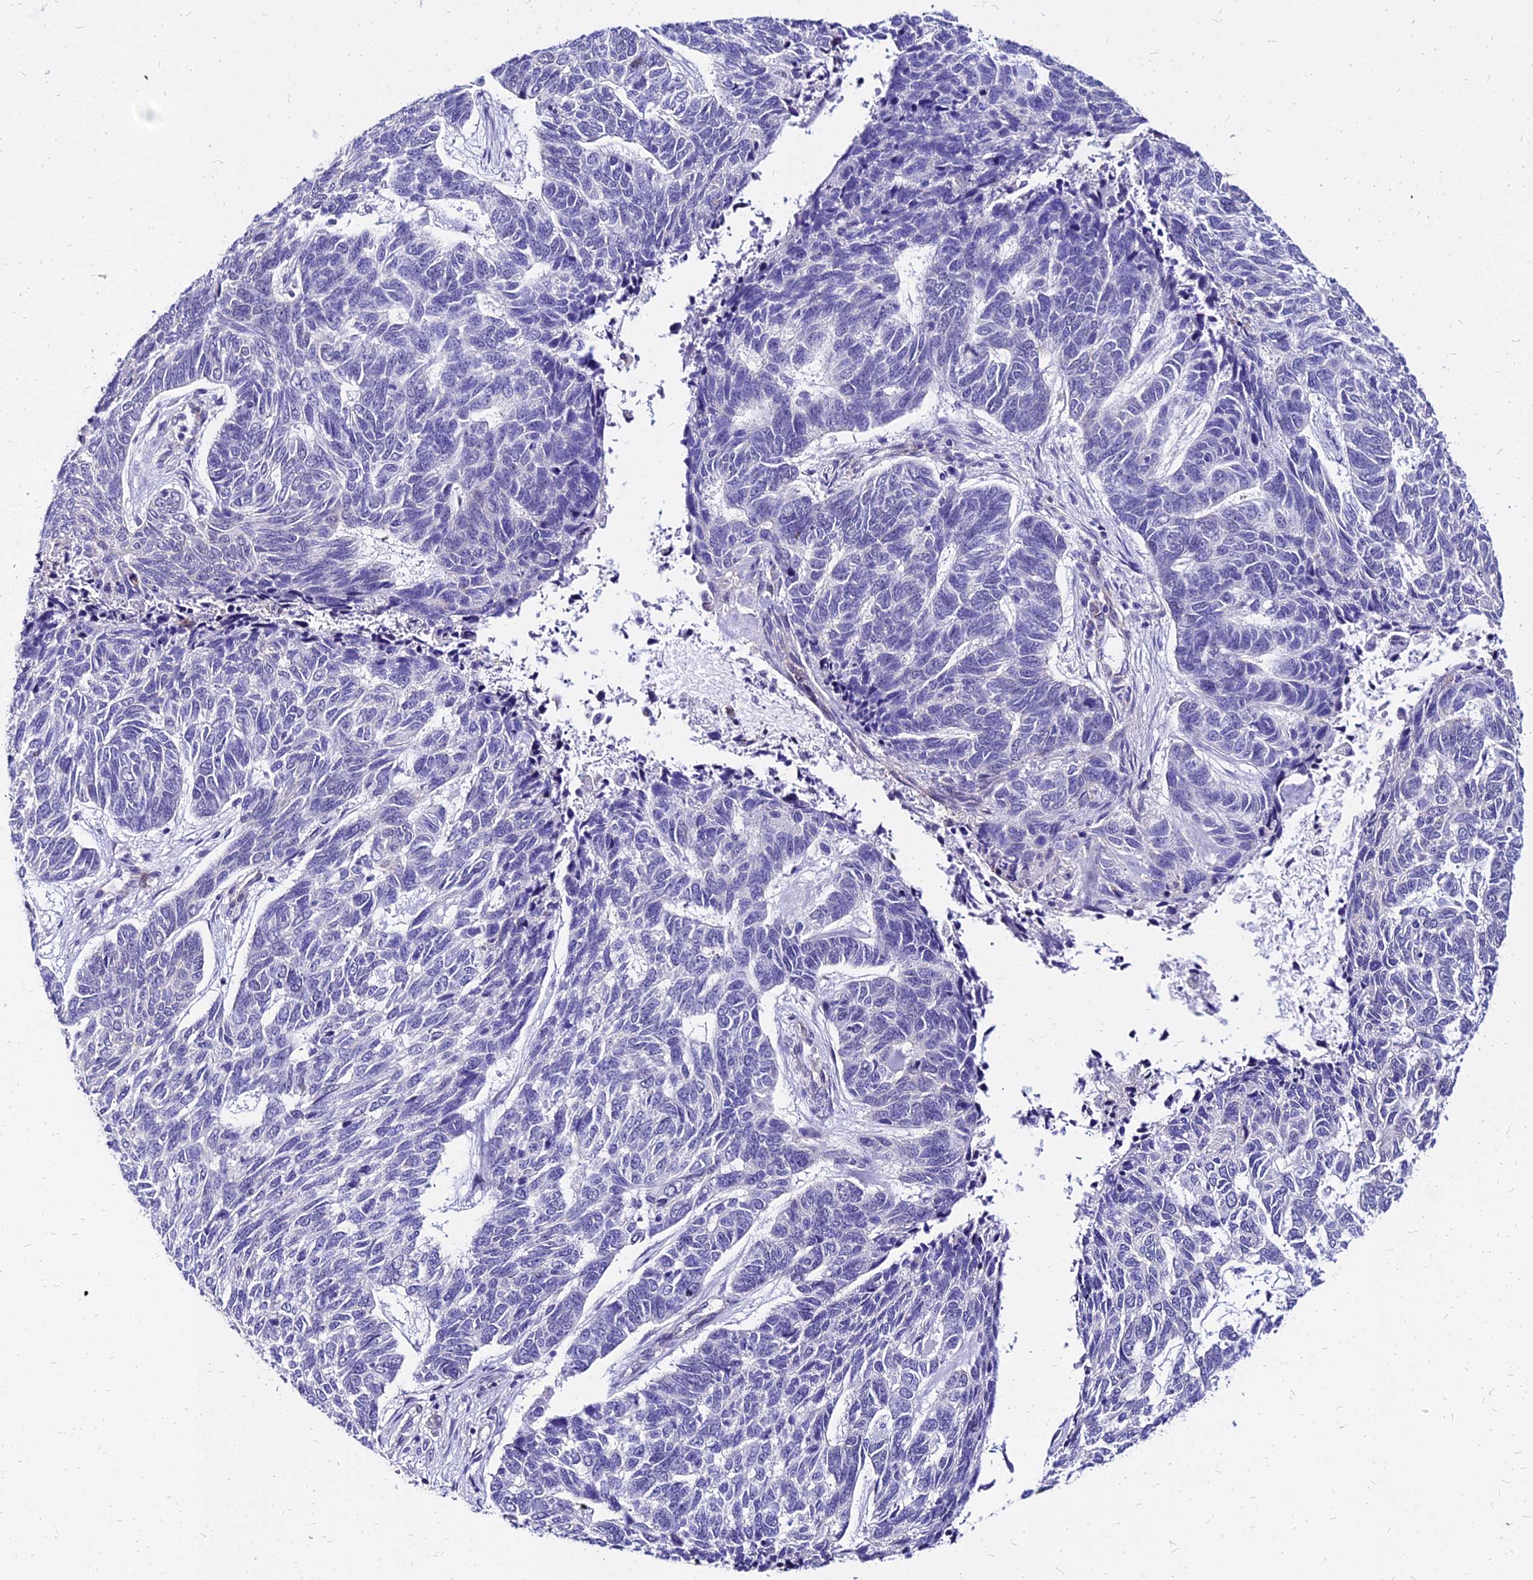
{"staining": {"intensity": "negative", "quantity": "none", "location": "none"}, "tissue": "skin cancer", "cell_type": "Tumor cells", "image_type": "cancer", "snomed": [{"axis": "morphology", "description": "Basal cell carcinoma"}, {"axis": "topography", "description": "Skin"}], "caption": "Skin basal cell carcinoma was stained to show a protein in brown. There is no significant expression in tumor cells.", "gene": "YEATS2", "patient": {"sex": "female", "age": 65}}